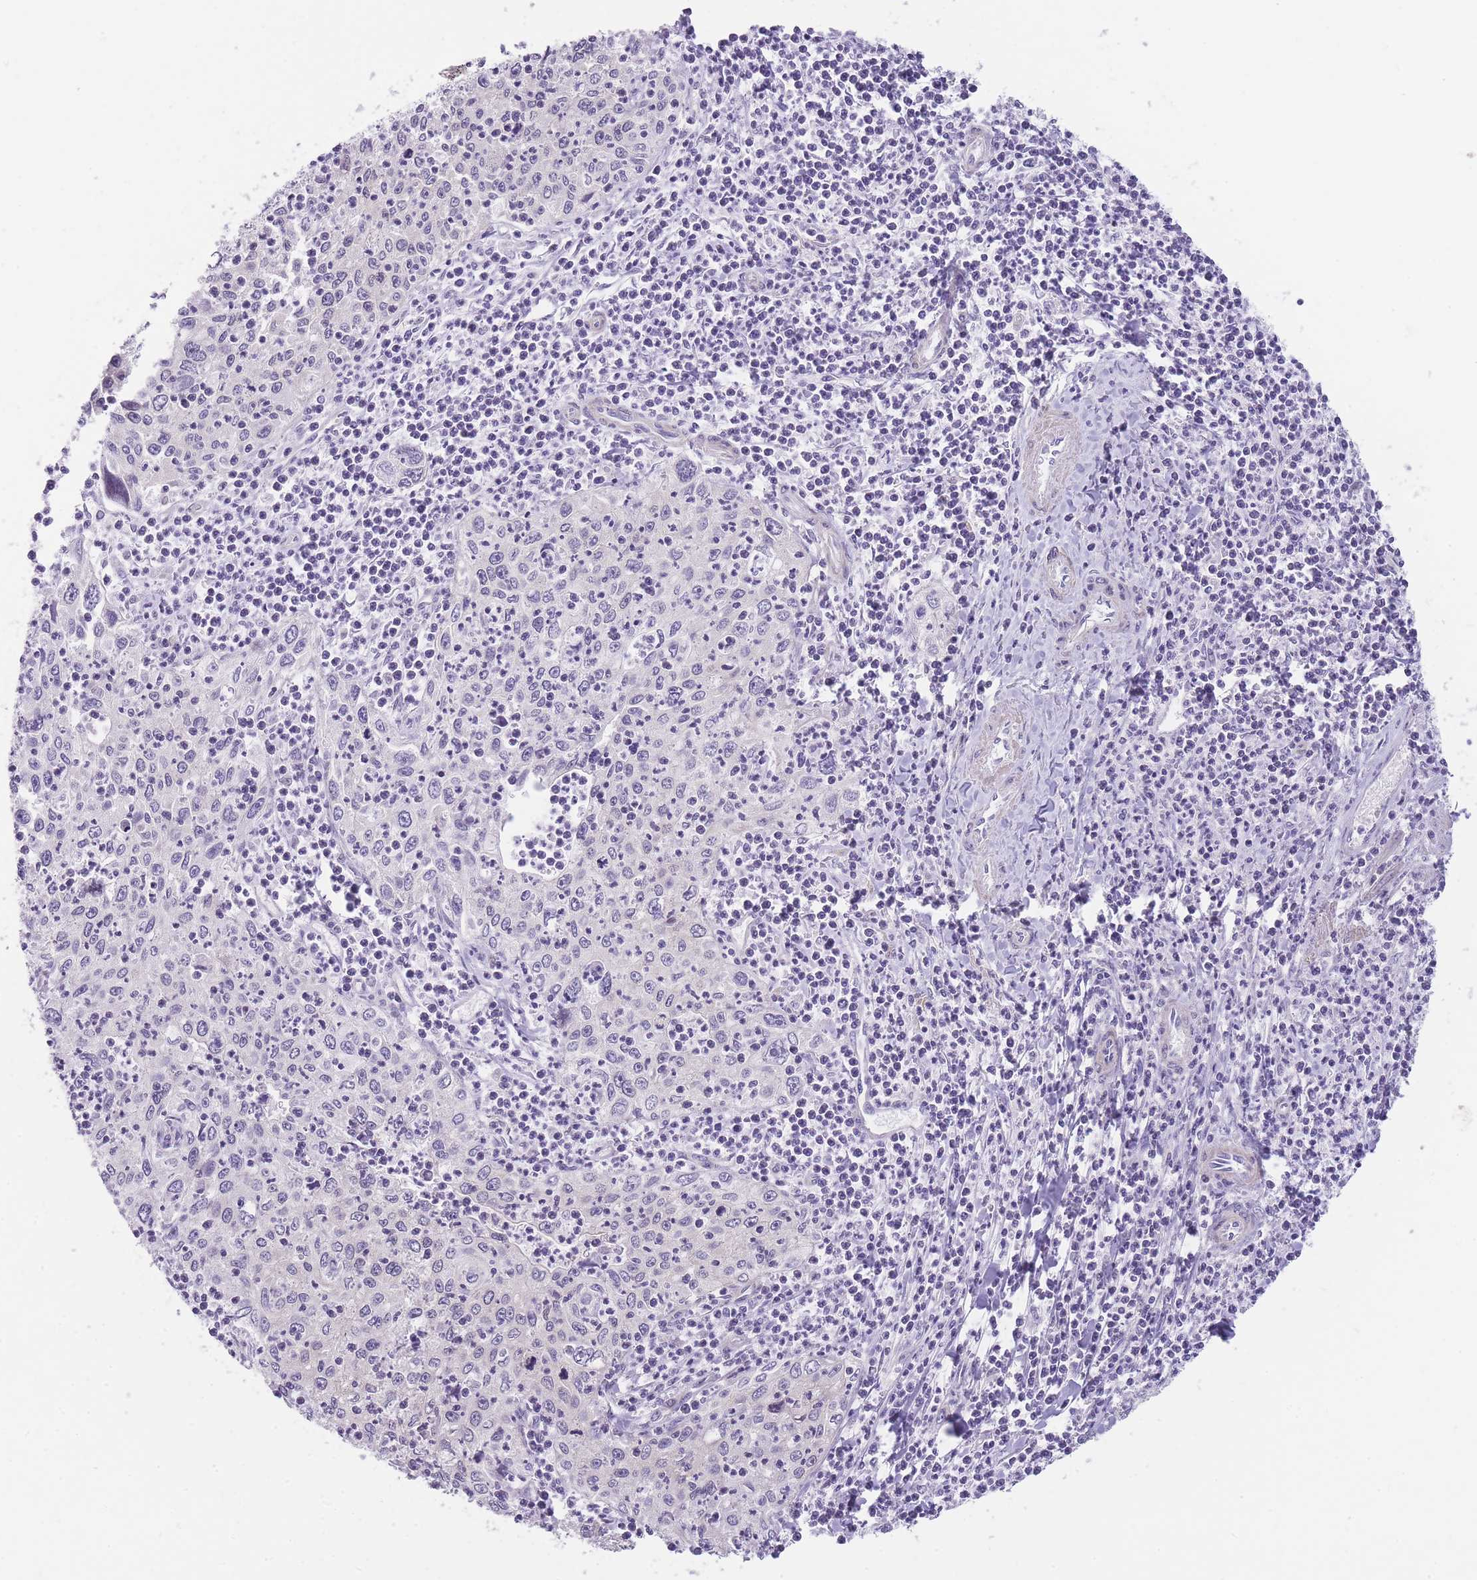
{"staining": {"intensity": "negative", "quantity": "none", "location": "none"}, "tissue": "cervical cancer", "cell_type": "Tumor cells", "image_type": "cancer", "snomed": [{"axis": "morphology", "description": "Squamous cell carcinoma, NOS"}, {"axis": "topography", "description": "Cervix"}], "caption": "Immunohistochemistry (IHC) of human cervical cancer displays no staining in tumor cells.", "gene": "OR11H12", "patient": {"sex": "female", "age": 30}}